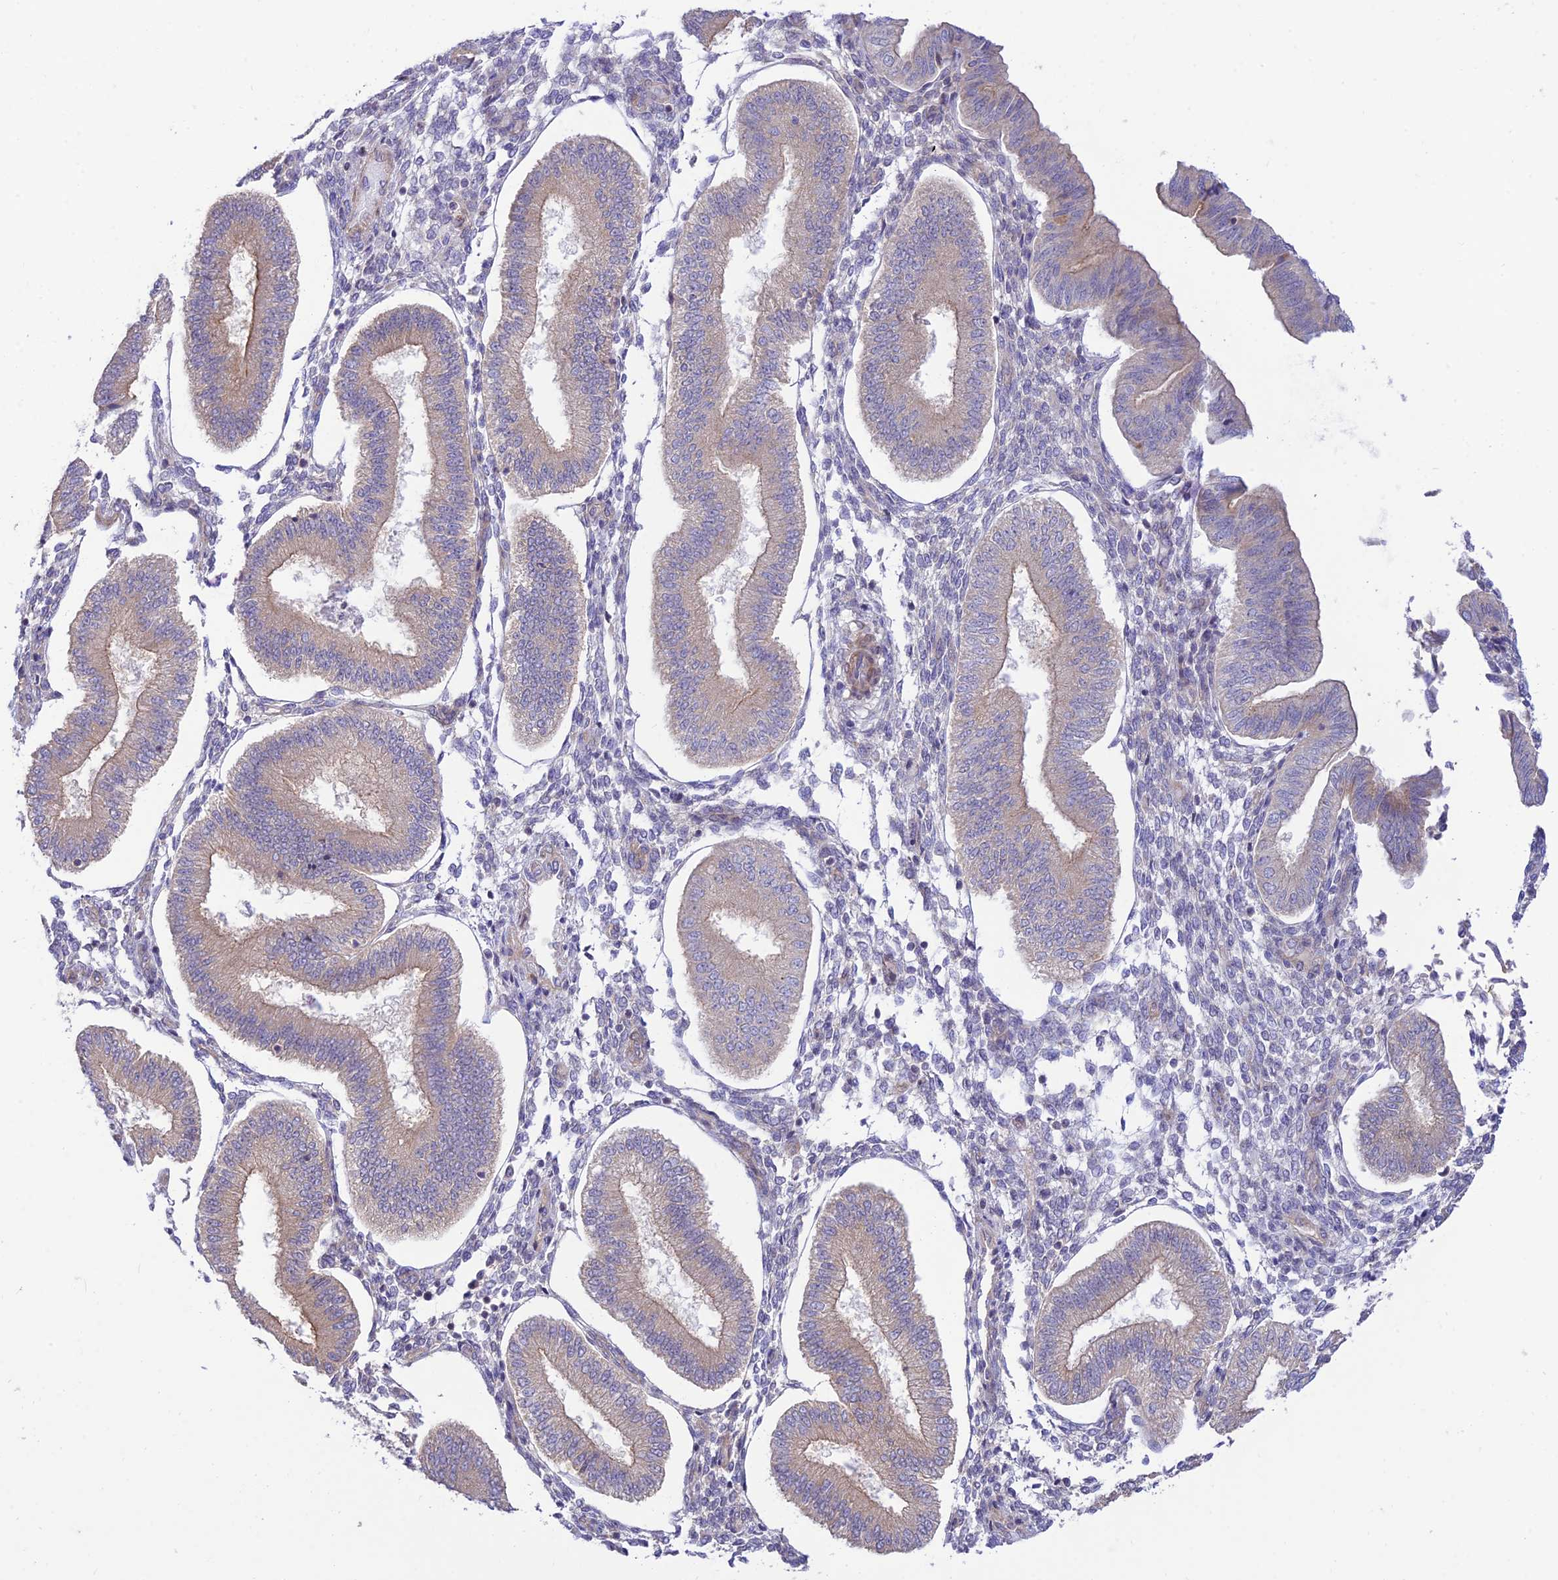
{"staining": {"intensity": "negative", "quantity": "none", "location": "none"}, "tissue": "endometrium", "cell_type": "Cells in endometrial stroma", "image_type": "normal", "snomed": [{"axis": "morphology", "description": "Normal tissue, NOS"}, {"axis": "topography", "description": "Endometrium"}], "caption": "High magnification brightfield microscopy of unremarkable endometrium stained with DAB (3,3'-diaminobenzidine) (brown) and counterstained with hematoxylin (blue): cells in endometrial stroma show no significant positivity. The staining is performed using DAB brown chromogen with nuclei counter-stained in using hematoxylin.", "gene": "KCNAB1", "patient": {"sex": "female", "age": 39}}